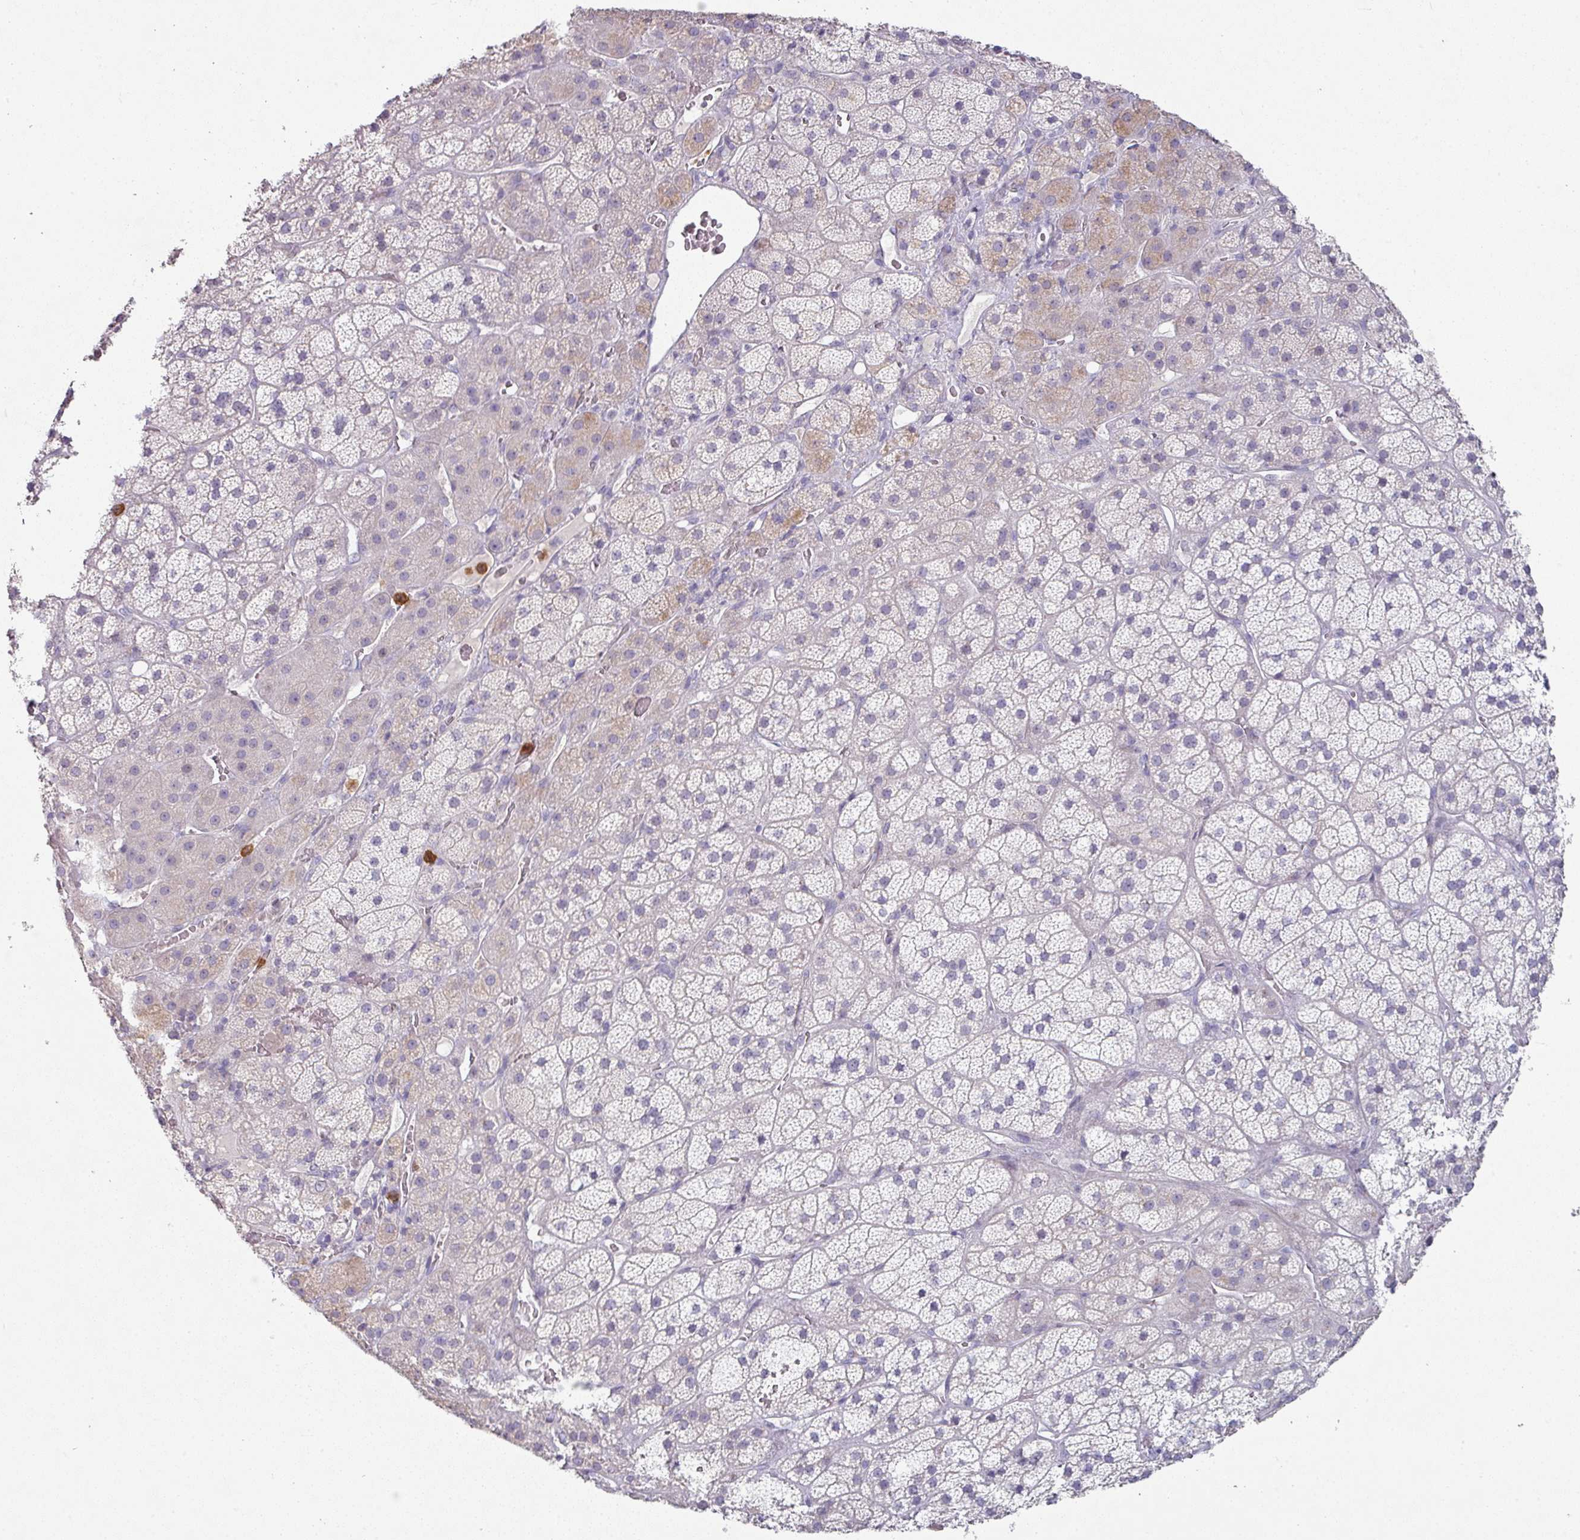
{"staining": {"intensity": "weak", "quantity": "<25%", "location": "cytoplasmic/membranous"}, "tissue": "adrenal gland", "cell_type": "Glandular cells", "image_type": "normal", "snomed": [{"axis": "morphology", "description": "Normal tissue, NOS"}, {"axis": "topography", "description": "Adrenal gland"}], "caption": "Immunohistochemistry micrograph of normal adrenal gland: human adrenal gland stained with DAB (3,3'-diaminobenzidine) reveals no significant protein staining in glandular cells.", "gene": "MAGEC3", "patient": {"sex": "male", "age": 57}}